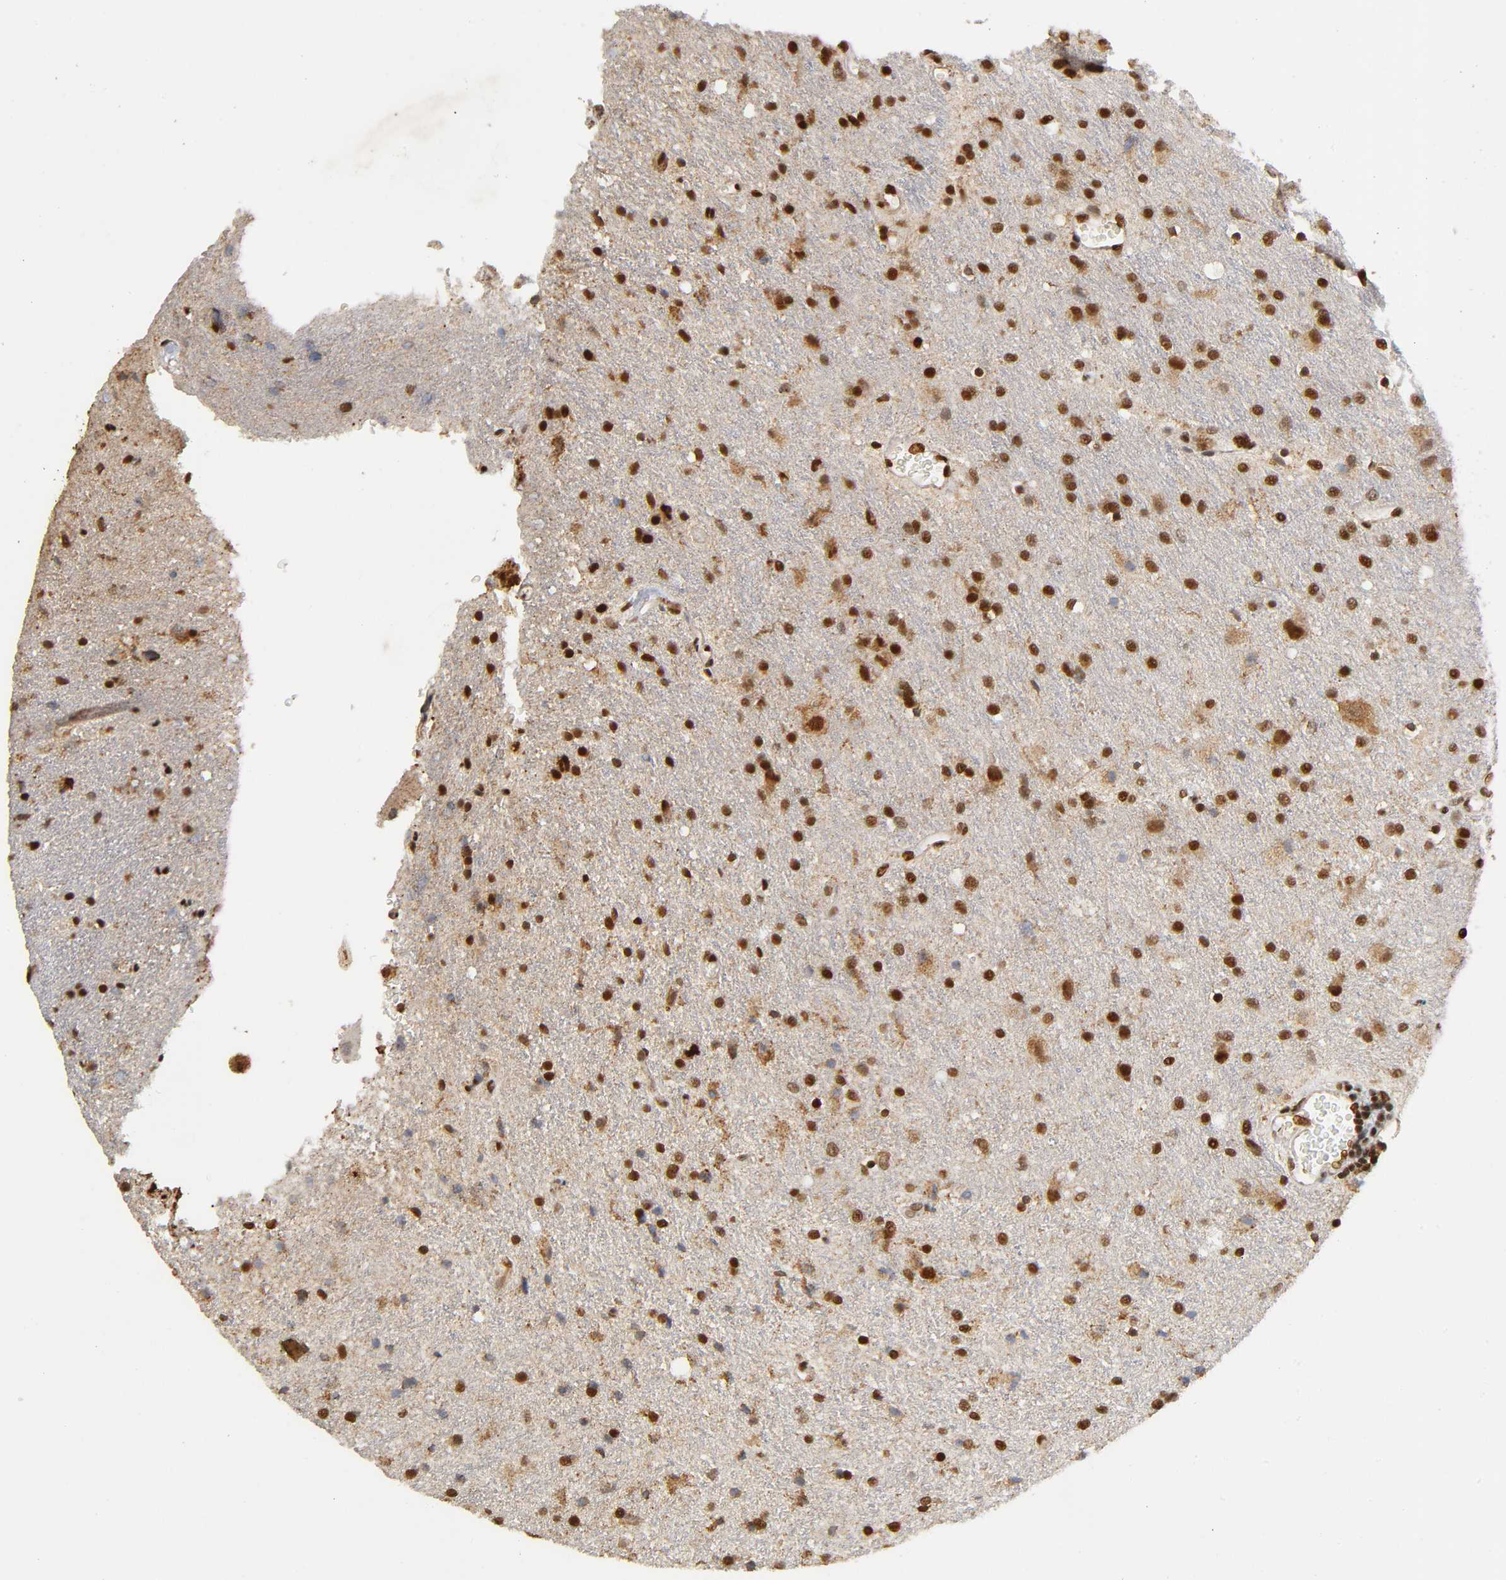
{"staining": {"intensity": "strong", "quantity": ">75%", "location": "cytoplasmic/membranous,nuclear"}, "tissue": "glioma", "cell_type": "Tumor cells", "image_type": "cancer", "snomed": [{"axis": "morphology", "description": "Normal tissue, NOS"}, {"axis": "morphology", "description": "Glioma, malignant, High grade"}, {"axis": "topography", "description": "Cerebral cortex"}], "caption": "DAB (3,3'-diaminobenzidine) immunohistochemical staining of glioma exhibits strong cytoplasmic/membranous and nuclear protein positivity in about >75% of tumor cells.", "gene": "RNF122", "patient": {"sex": "male", "age": 56}}